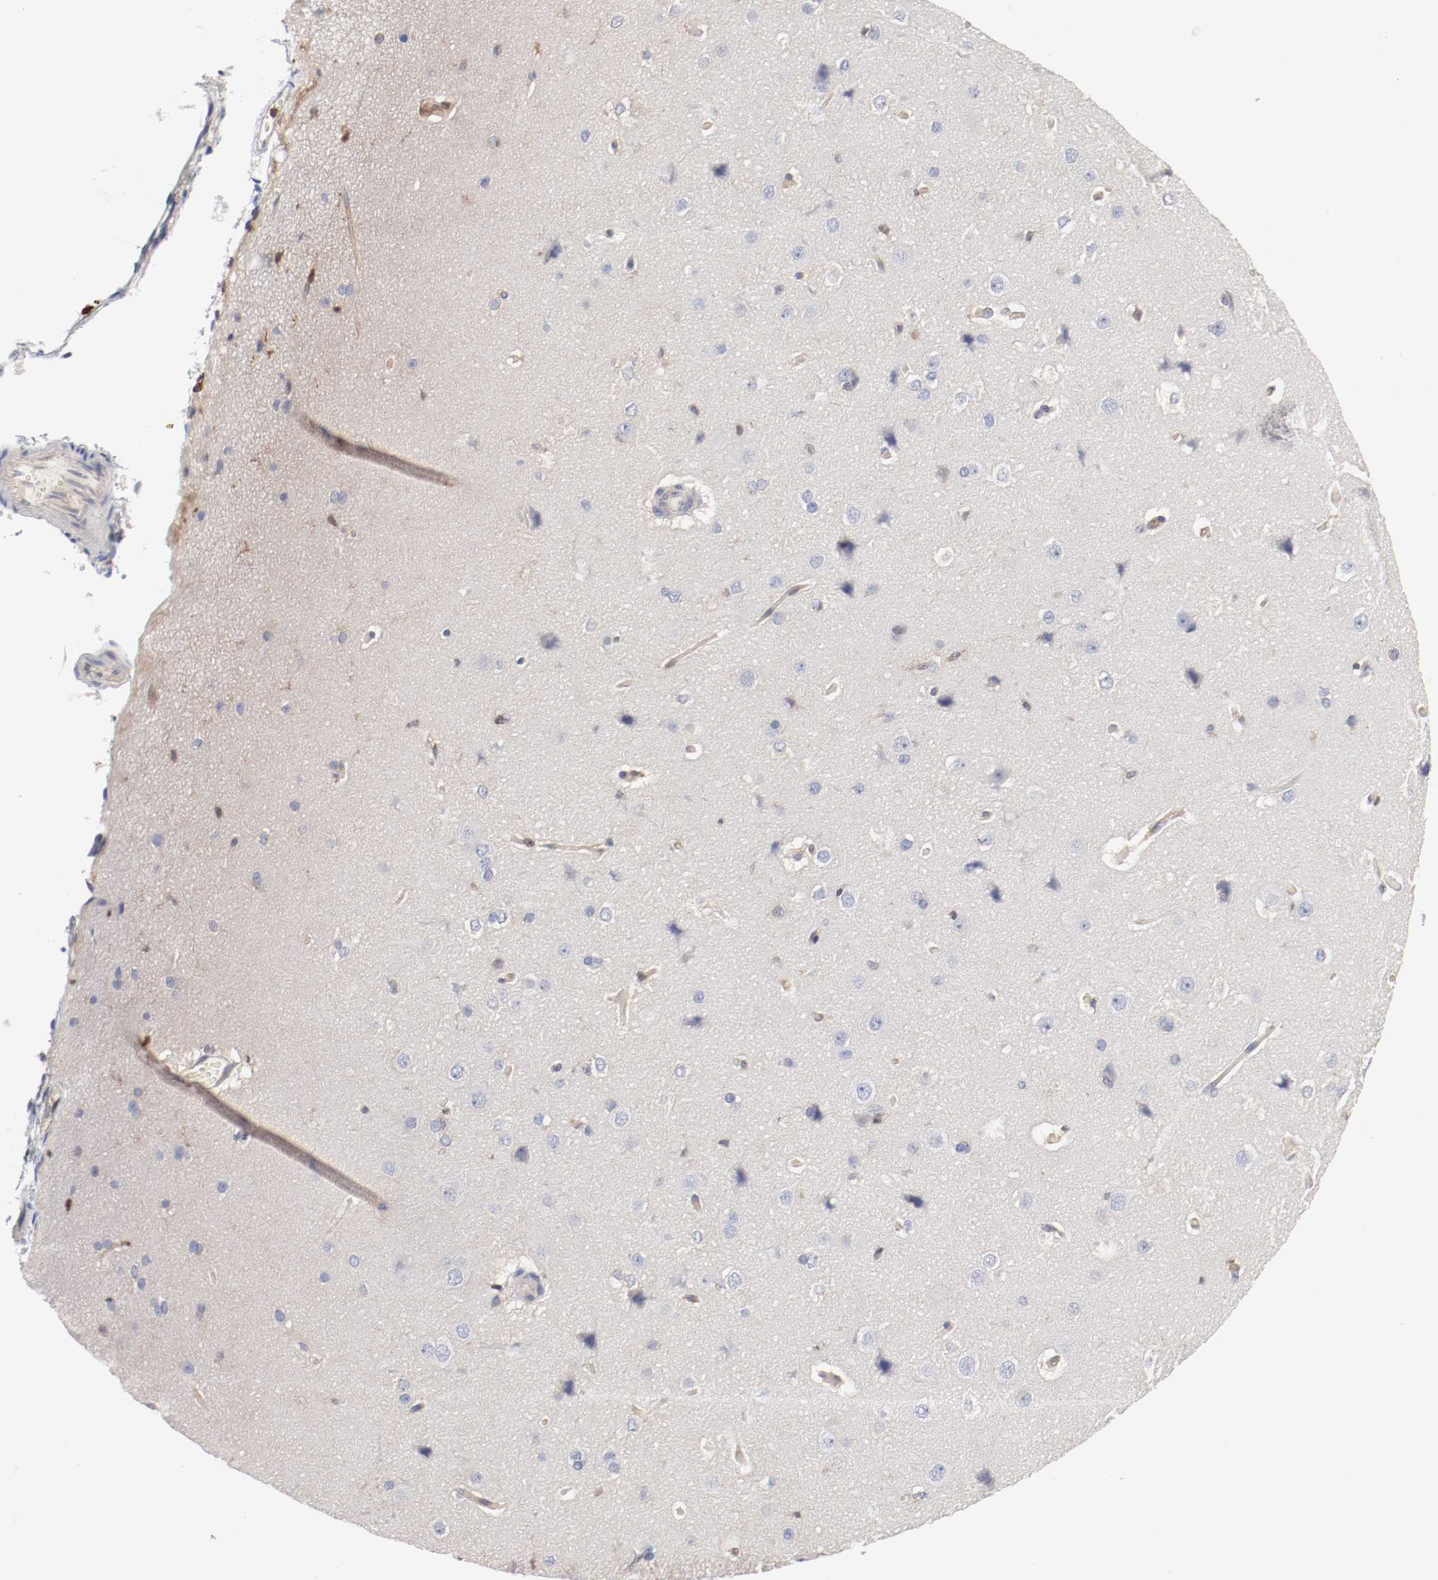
{"staining": {"intensity": "weak", "quantity": "25%-75%", "location": "cytoplasmic/membranous"}, "tissue": "cerebral cortex", "cell_type": "Endothelial cells", "image_type": "normal", "snomed": [{"axis": "morphology", "description": "Normal tissue, NOS"}, {"axis": "topography", "description": "Cerebral cortex"}], "caption": "DAB immunohistochemical staining of benign cerebral cortex shows weak cytoplasmic/membranous protein staining in approximately 25%-75% of endothelial cells. (DAB (3,3'-diaminobenzidine) = brown stain, brightfield microscopy at high magnification).", "gene": "ARHGEF6", "patient": {"sex": "female", "age": 45}}